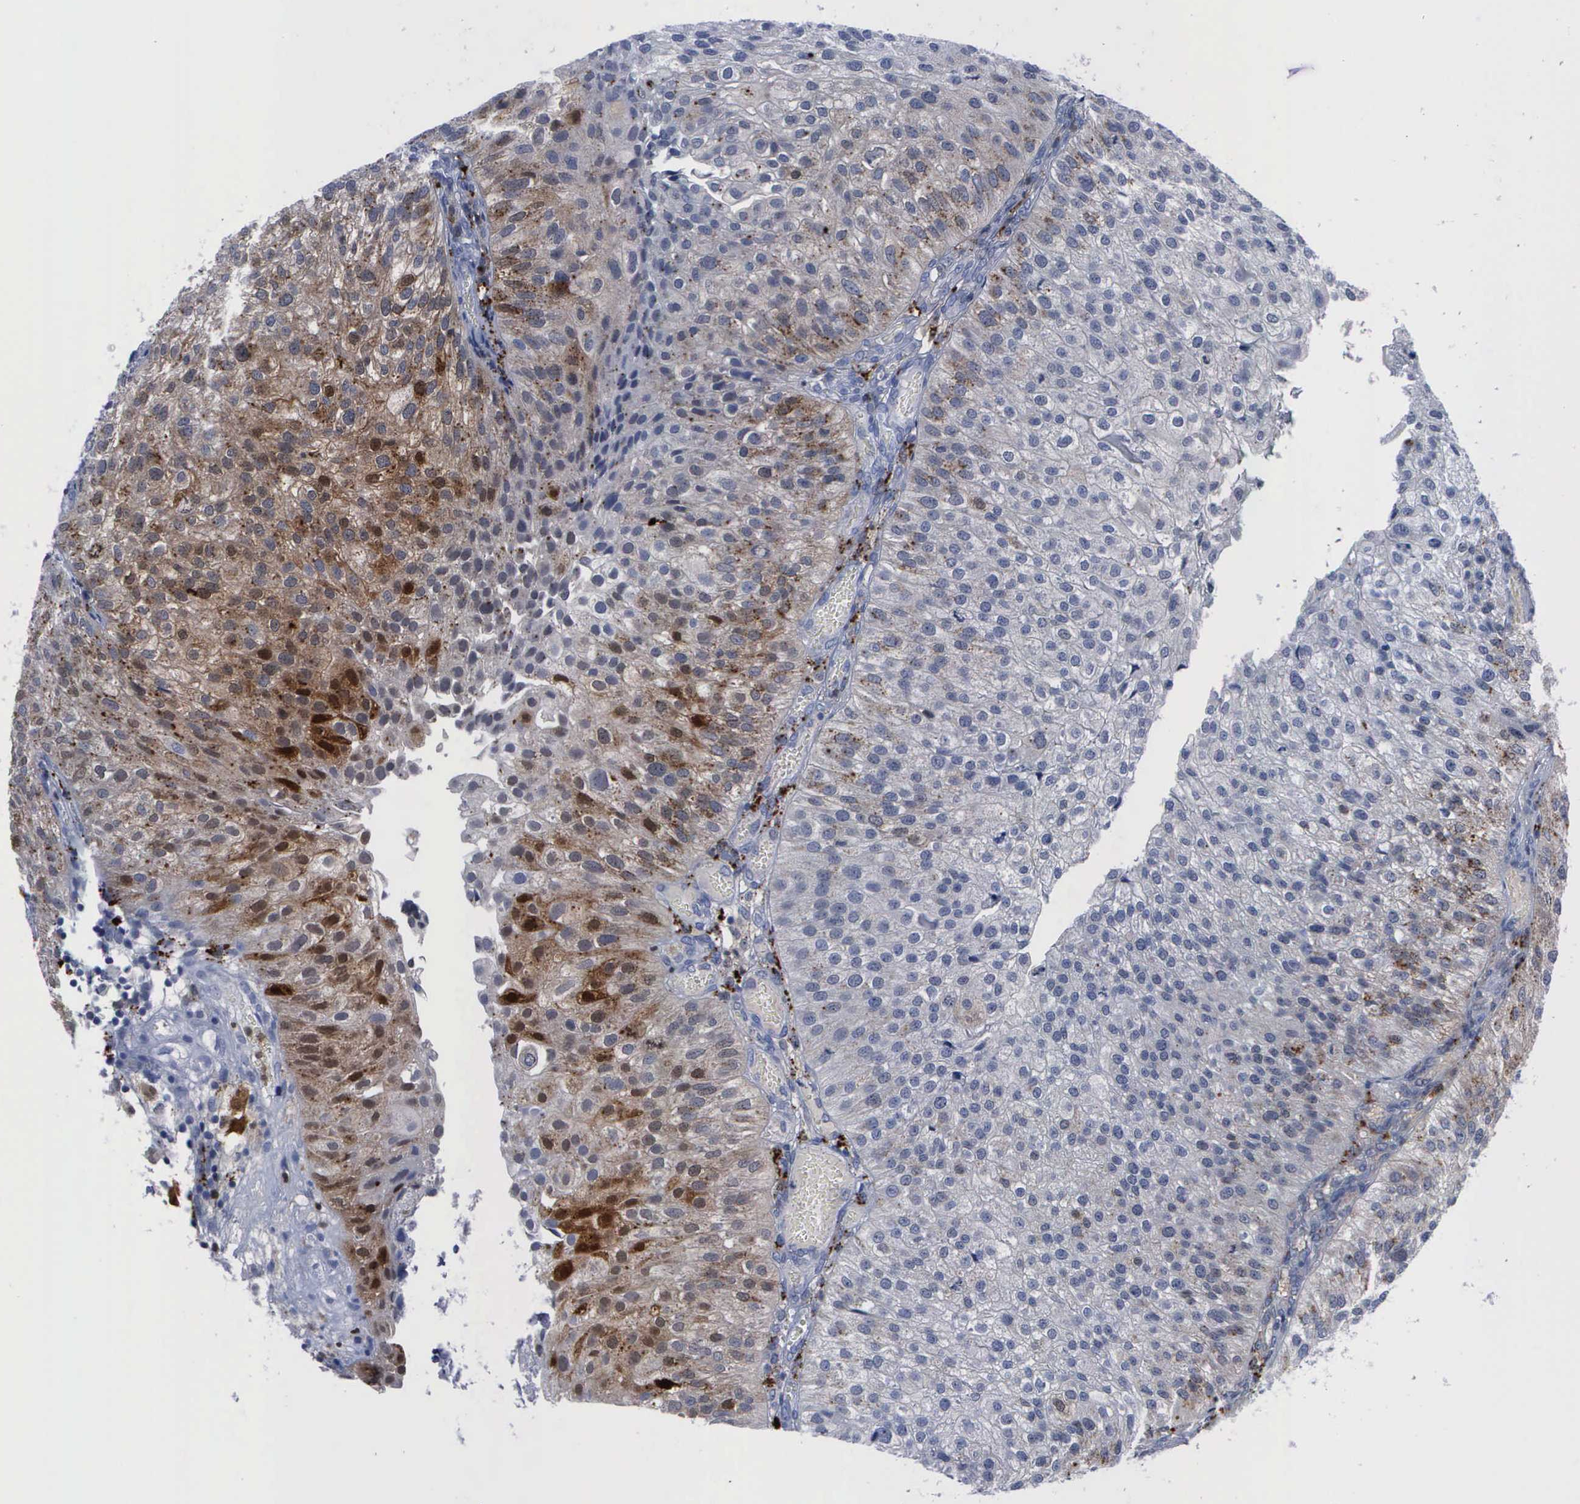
{"staining": {"intensity": "moderate", "quantity": "25%-75%", "location": "cytoplasmic/membranous"}, "tissue": "urothelial cancer", "cell_type": "Tumor cells", "image_type": "cancer", "snomed": [{"axis": "morphology", "description": "Urothelial carcinoma, Low grade"}, {"axis": "topography", "description": "Urinary bladder"}], "caption": "Immunohistochemistry (IHC) image of neoplastic tissue: urothelial cancer stained using immunohistochemistry demonstrates medium levels of moderate protein expression localized specifically in the cytoplasmic/membranous of tumor cells, appearing as a cytoplasmic/membranous brown color.", "gene": "CSTA", "patient": {"sex": "female", "age": 89}}